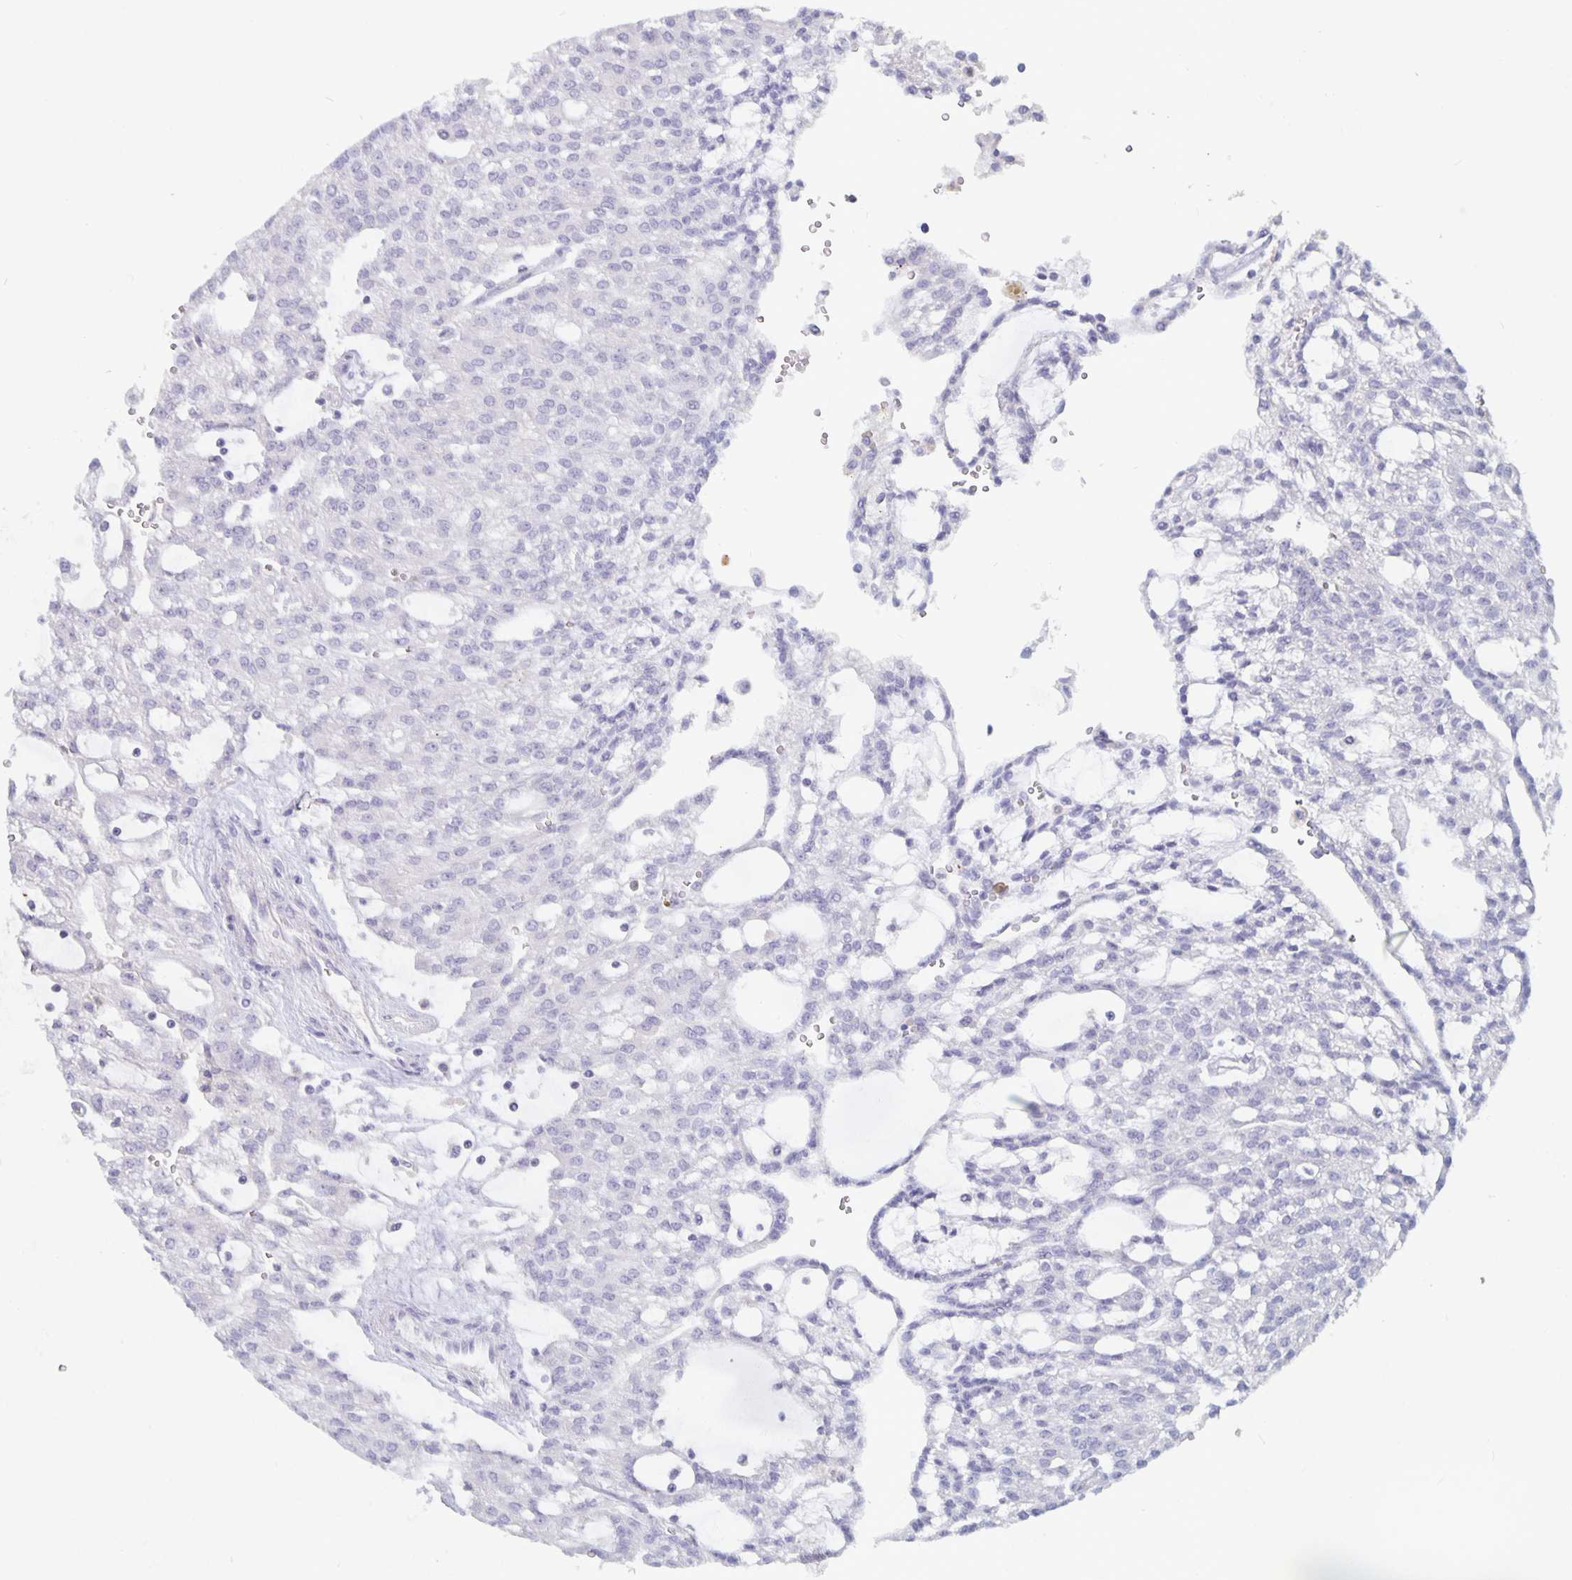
{"staining": {"intensity": "negative", "quantity": "none", "location": "none"}, "tissue": "renal cancer", "cell_type": "Tumor cells", "image_type": "cancer", "snomed": [{"axis": "morphology", "description": "Adenocarcinoma, NOS"}, {"axis": "topography", "description": "Kidney"}], "caption": "There is no significant staining in tumor cells of adenocarcinoma (renal).", "gene": "PLCB3", "patient": {"sex": "male", "age": 63}}